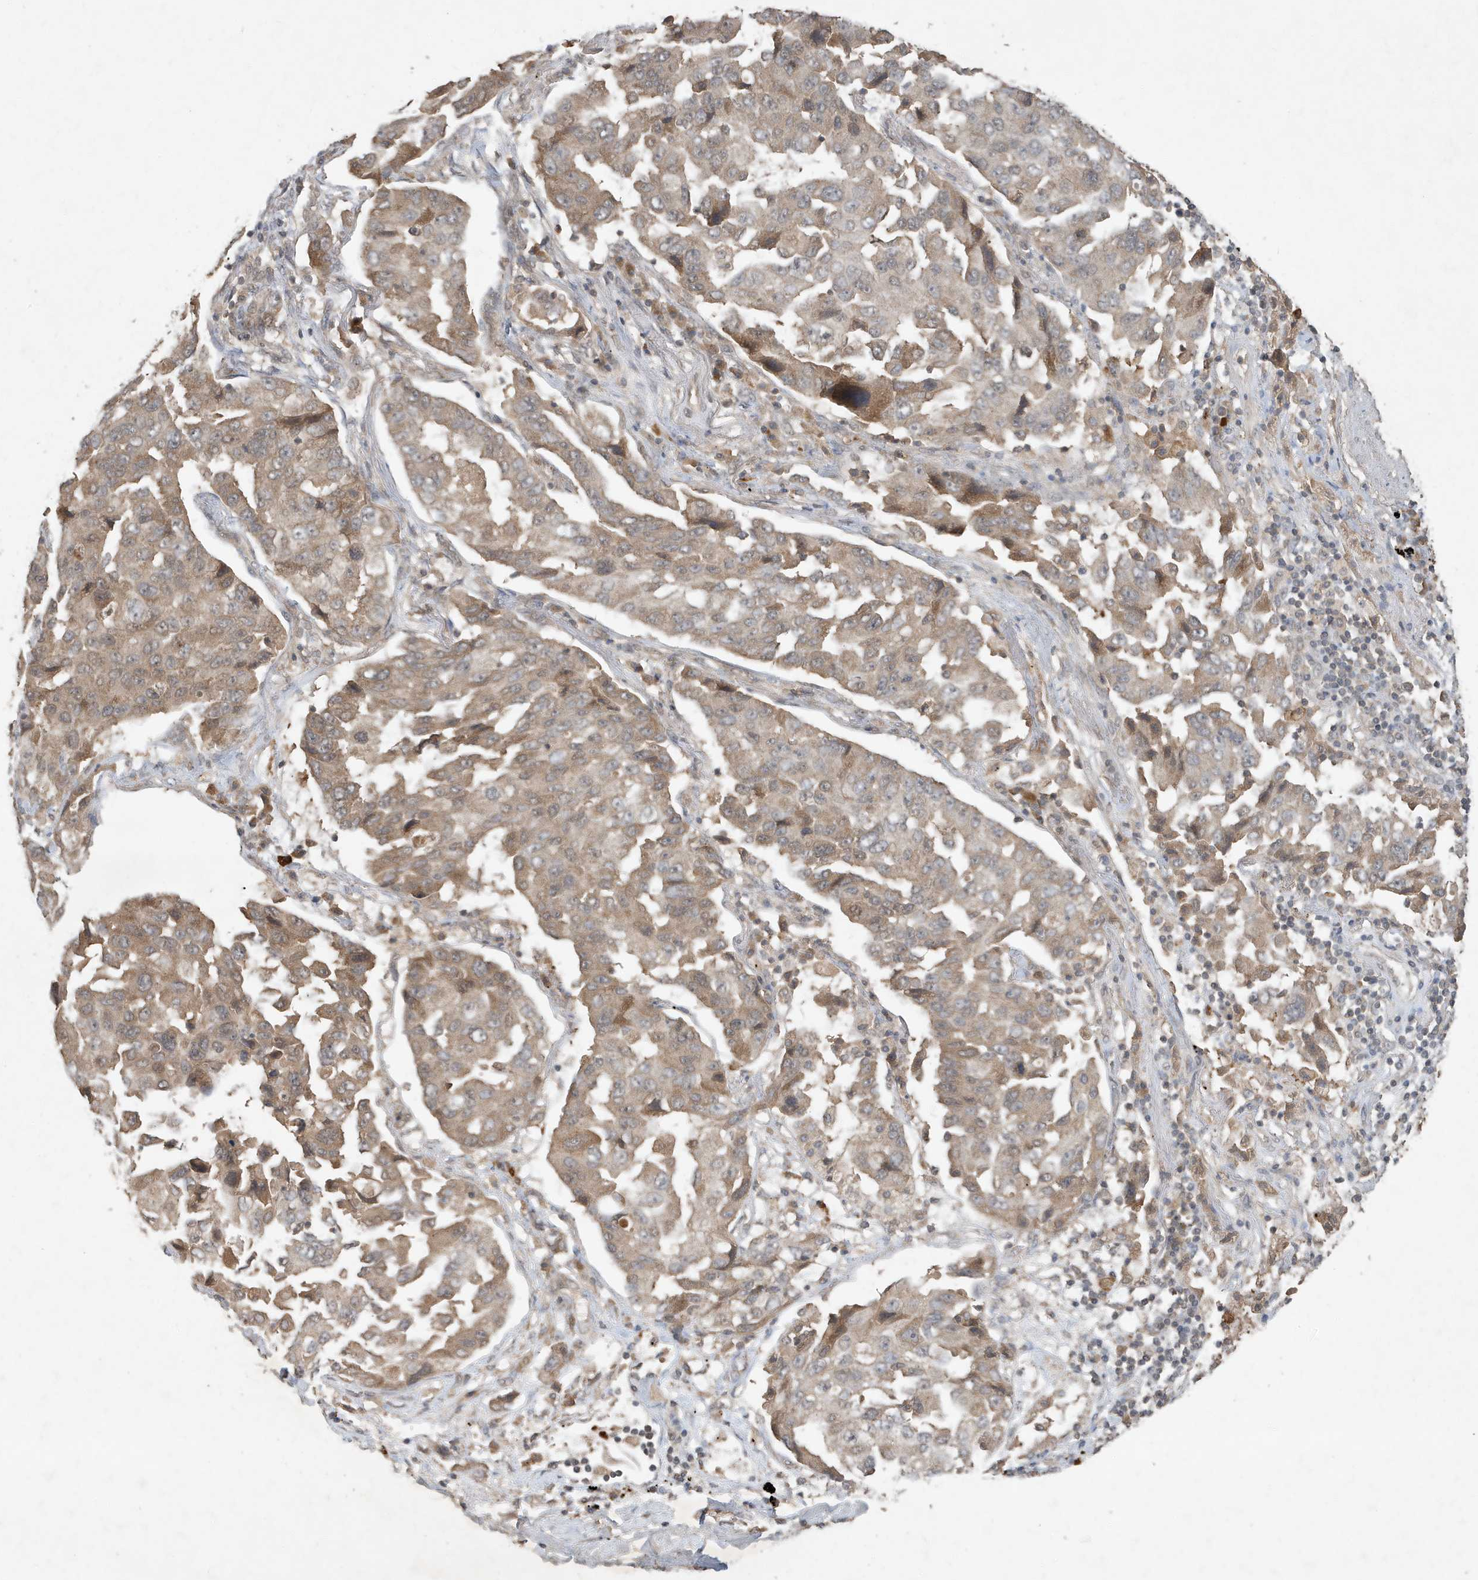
{"staining": {"intensity": "weak", "quantity": ">75%", "location": "cytoplasmic/membranous"}, "tissue": "lung cancer", "cell_type": "Tumor cells", "image_type": "cancer", "snomed": [{"axis": "morphology", "description": "Adenocarcinoma, NOS"}, {"axis": "topography", "description": "Lung"}], "caption": "The histopathology image exhibits immunohistochemical staining of lung cancer (adenocarcinoma). There is weak cytoplasmic/membranous staining is seen in about >75% of tumor cells.", "gene": "ABCB9", "patient": {"sex": "female", "age": 65}}